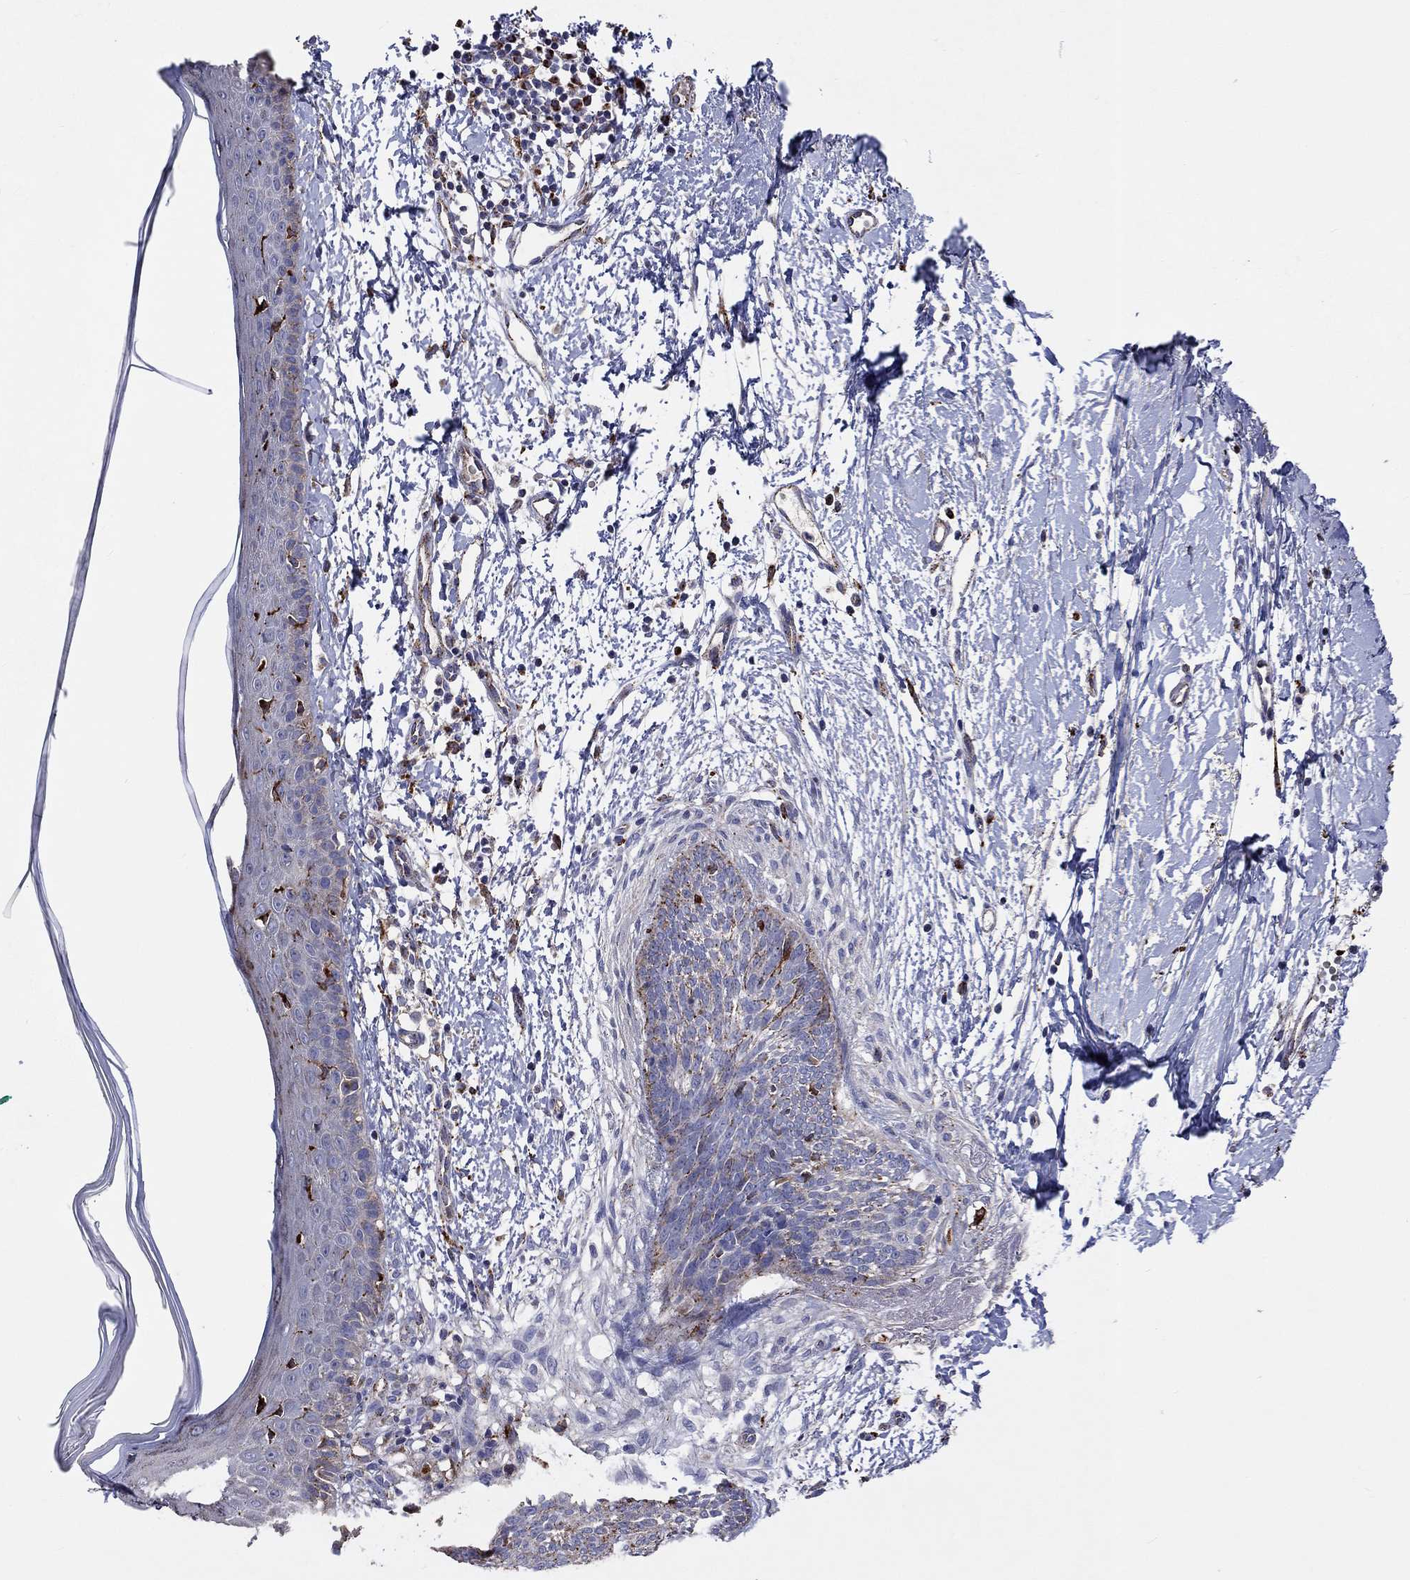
{"staining": {"intensity": "negative", "quantity": "none", "location": "none"}, "tissue": "skin cancer", "cell_type": "Tumor cells", "image_type": "cancer", "snomed": [{"axis": "morphology", "description": "Normal tissue, NOS"}, {"axis": "morphology", "description": "Basal cell carcinoma"}, {"axis": "topography", "description": "Skin"}], "caption": "Immunohistochemistry (IHC) histopathology image of neoplastic tissue: human skin basal cell carcinoma stained with DAB displays no significant protein expression in tumor cells. (Brightfield microscopy of DAB immunohistochemistry (IHC) at high magnification).", "gene": "CTSB", "patient": {"sex": "male", "age": 84}}